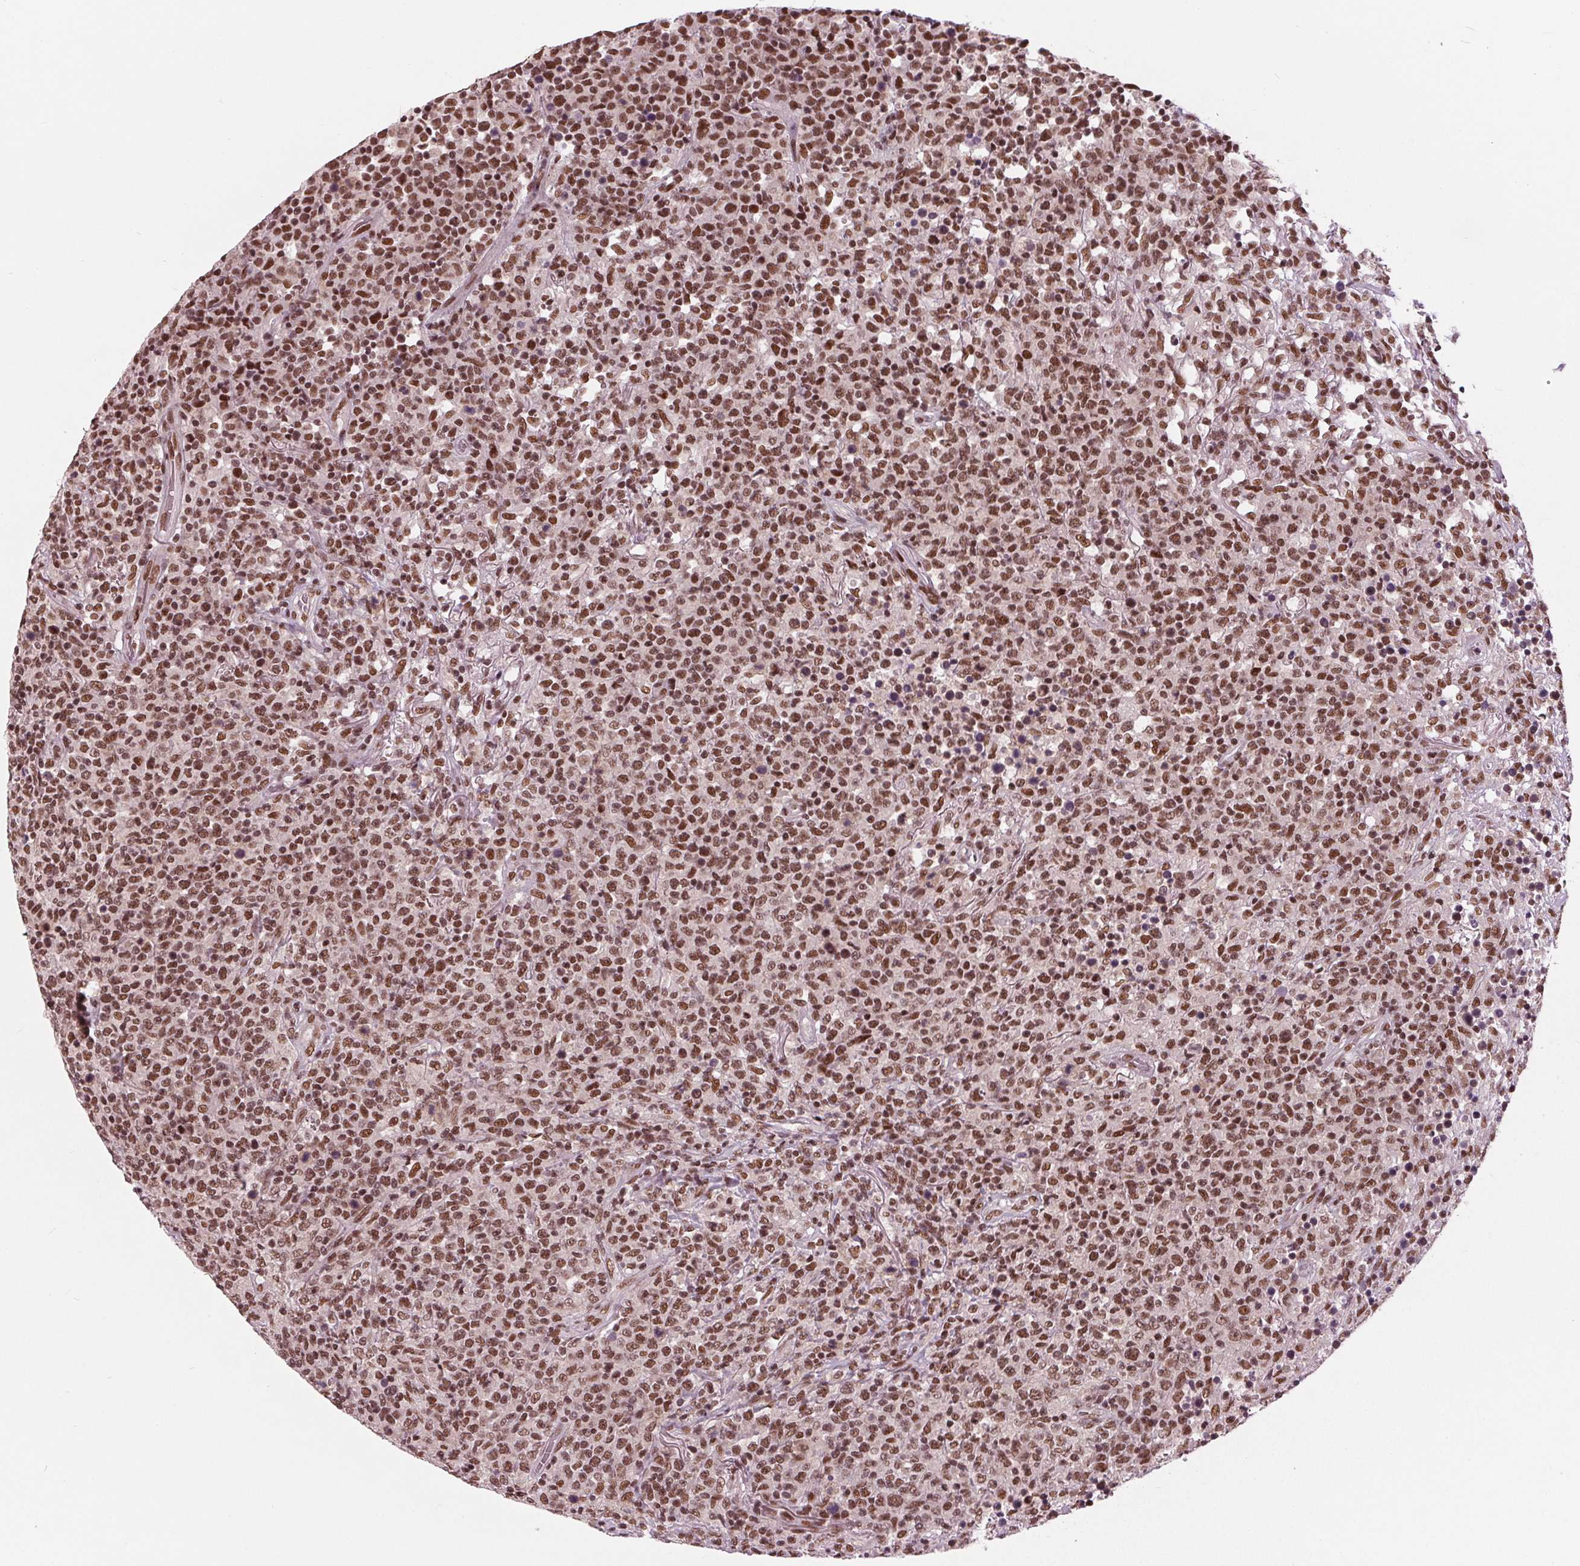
{"staining": {"intensity": "strong", "quantity": ">75%", "location": "nuclear"}, "tissue": "lymphoma", "cell_type": "Tumor cells", "image_type": "cancer", "snomed": [{"axis": "morphology", "description": "Malignant lymphoma, non-Hodgkin's type, High grade"}, {"axis": "topography", "description": "Lung"}], "caption": "Lymphoma tissue shows strong nuclear positivity in about >75% of tumor cells, visualized by immunohistochemistry. The staining was performed using DAB (3,3'-diaminobenzidine) to visualize the protein expression in brown, while the nuclei were stained in blue with hematoxylin (Magnification: 20x).", "gene": "LSM2", "patient": {"sex": "male", "age": 79}}